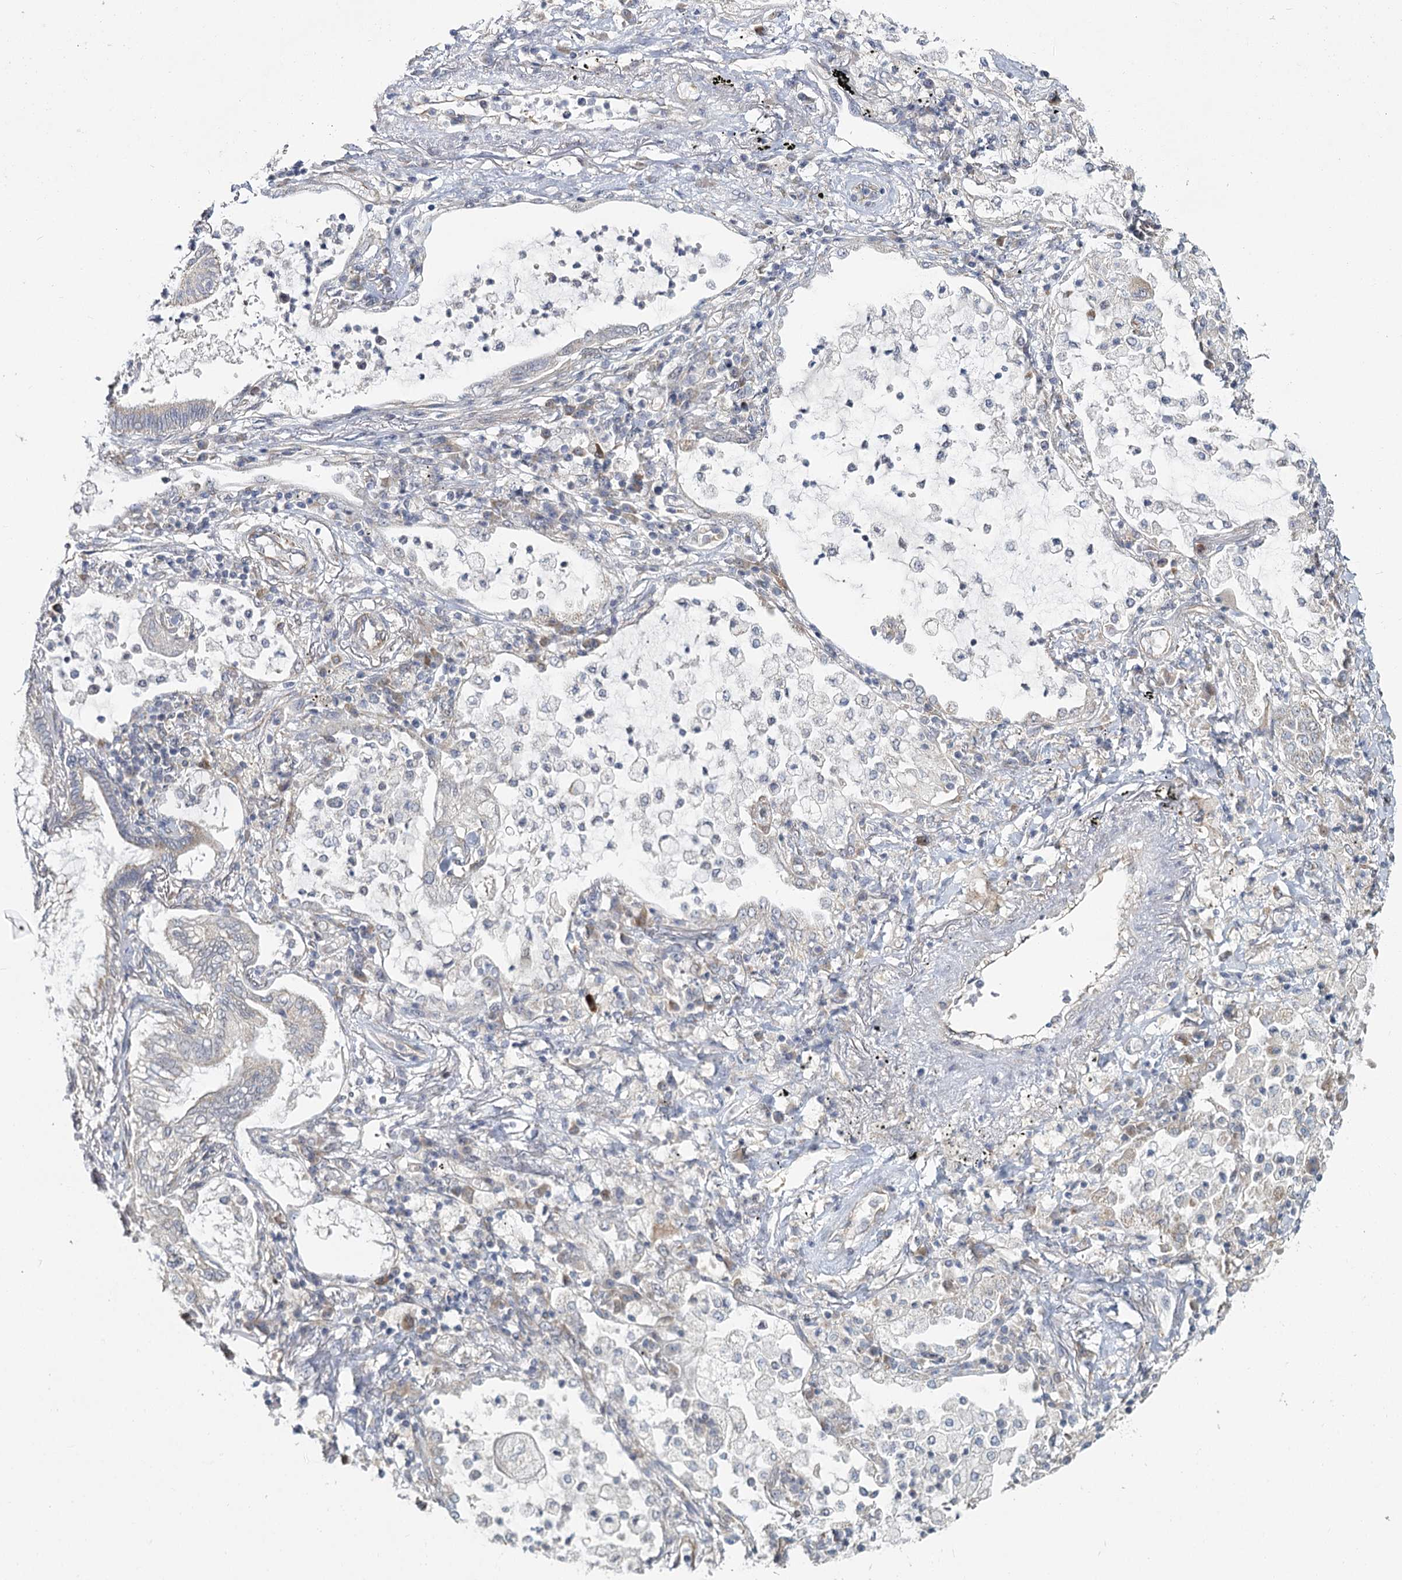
{"staining": {"intensity": "negative", "quantity": "none", "location": "none"}, "tissue": "lung cancer", "cell_type": "Tumor cells", "image_type": "cancer", "snomed": [{"axis": "morphology", "description": "Adenocarcinoma, NOS"}, {"axis": "topography", "description": "Lung"}], "caption": "The image displays no staining of tumor cells in lung adenocarcinoma.", "gene": "TBC1D9B", "patient": {"sex": "female", "age": 70}}